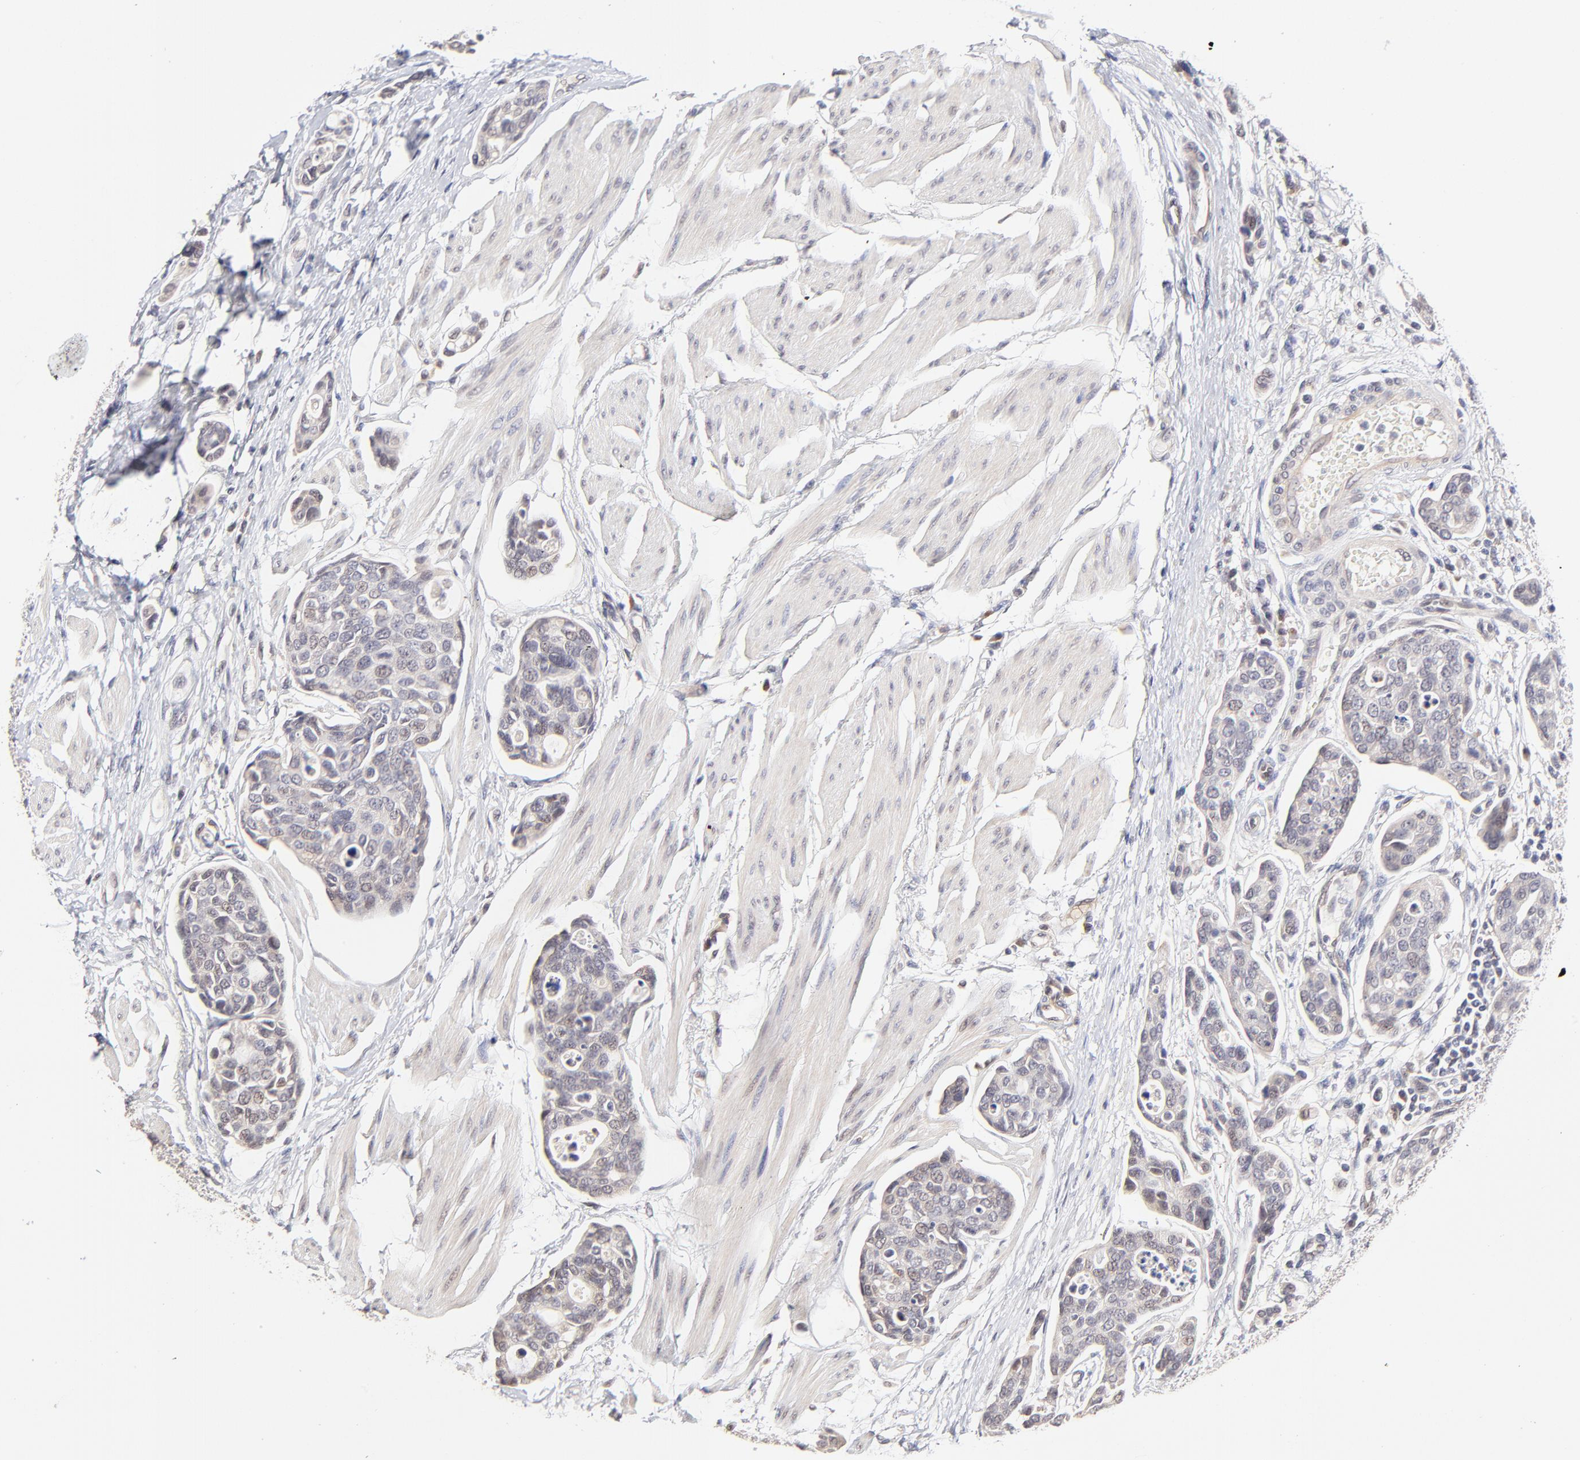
{"staining": {"intensity": "weak", "quantity": "<25%", "location": "cytoplasmic/membranous,nuclear"}, "tissue": "urothelial cancer", "cell_type": "Tumor cells", "image_type": "cancer", "snomed": [{"axis": "morphology", "description": "Urothelial carcinoma, High grade"}, {"axis": "topography", "description": "Urinary bladder"}], "caption": "High power microscopy micrograph of an immunohistochemistry (IHC) photomicrograph of urothelial carcinoma (high-grade), revealing no significant staining in tumor cells.", "gene": "ZNF10", "patient": {"sex": "male", "age": 78}}